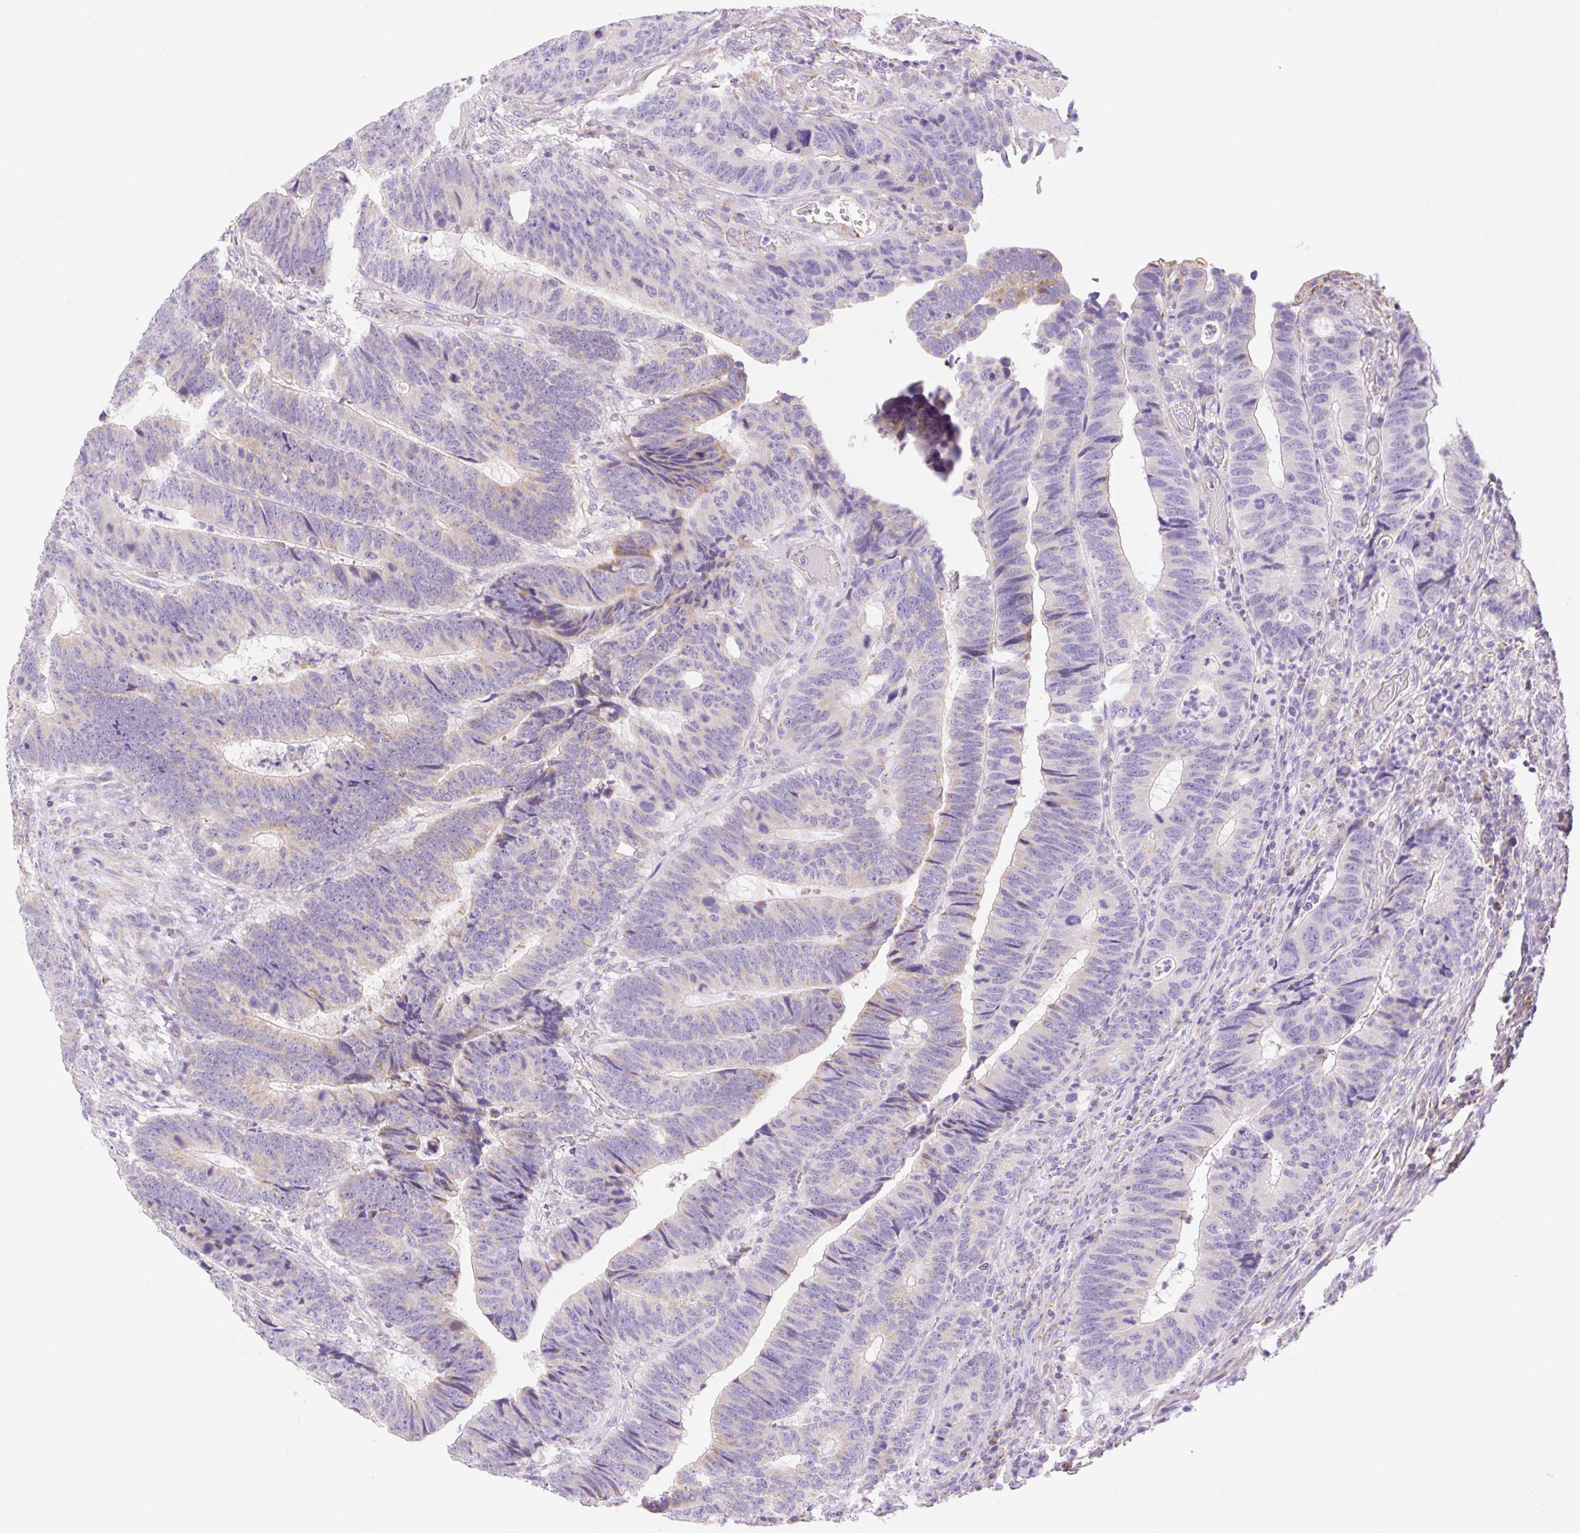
{"staining": {"intensity": "moderate", "quantity": "<25%", "location": "cytoplasmic/membranous"}, "tissue": "colorectal cancer", "cell_type": "Tumor cells", "image_type": "cancer", "snomed": [{"axis": "morphology", "description": "Adenocarcinoma, NOS"}, {"axis": "topography", "description": "Colon"}], "caption": "High-magnification brightfield microscopy of colorectal adenocarcinoma stained with DAB (3,3'-diaminobenzidine) (brown) and counterstained with hematoxylin (blue). tumor cells exhibit moderate cytoplasmic/membranous expression is appreciated in approximately<25% of cells.", "gene": "ETNK2", "patient": {"sex": "male", "age": 62}}